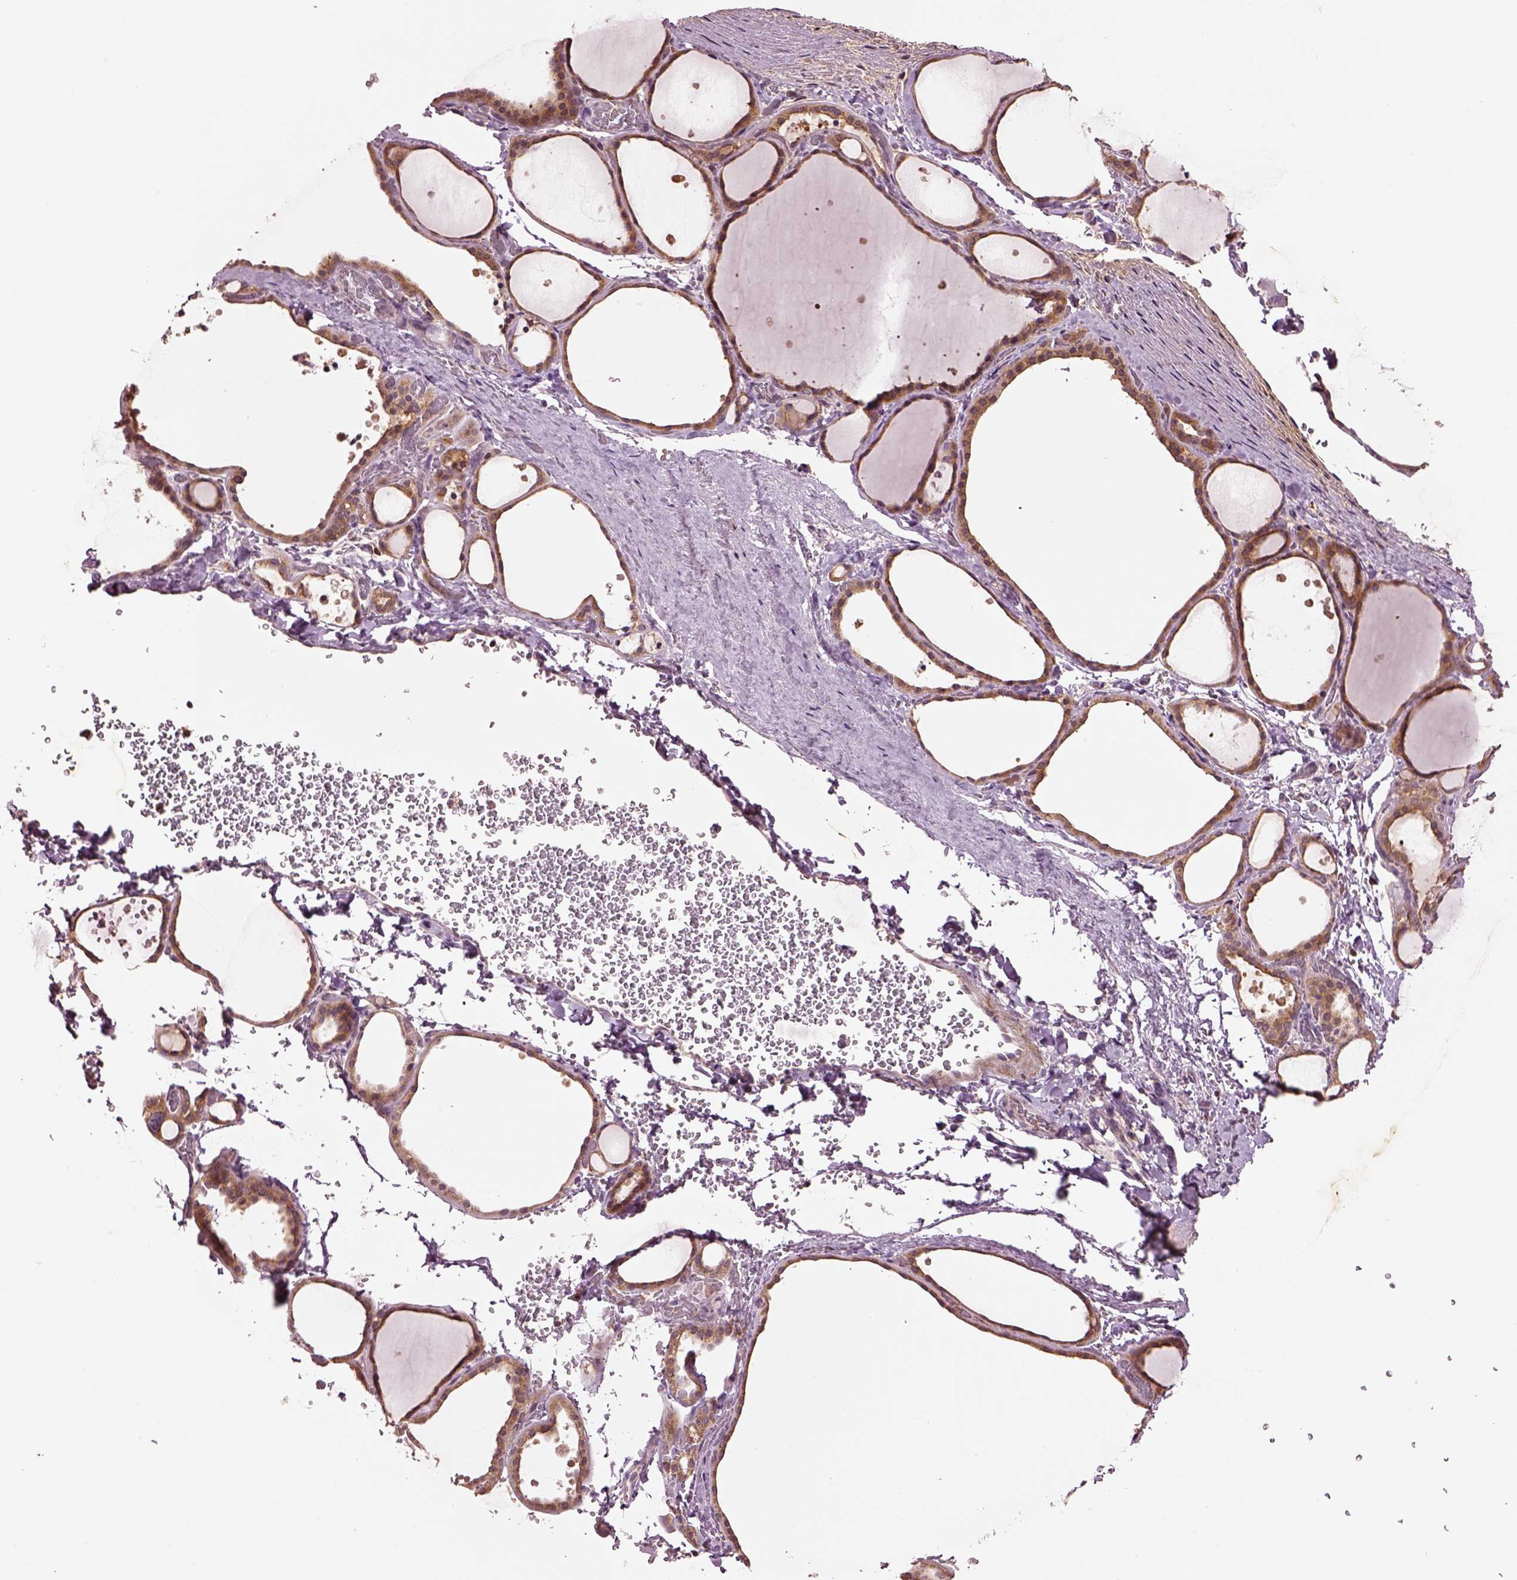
{"staining": {"intensity": "moderate", "quantity": ">75%", "location": "cytoplasmic/membranous"}, "tissue": "thyroid gland", "cell_type": "Glandular cells", "image_type": "normal", "snomed": [{"axis": "morphology", "description": "Normal tissue, NOS"}, {"axis": "topography", "description": "Thyroid gland"}], "caption": "Glandular cells demonstrate moderate cytoplasmic/membranous staining in about >75% of cells in benign thyroid gland.", "gene": "MTHFS", "patient": {"sex": "female", "age": 36}}